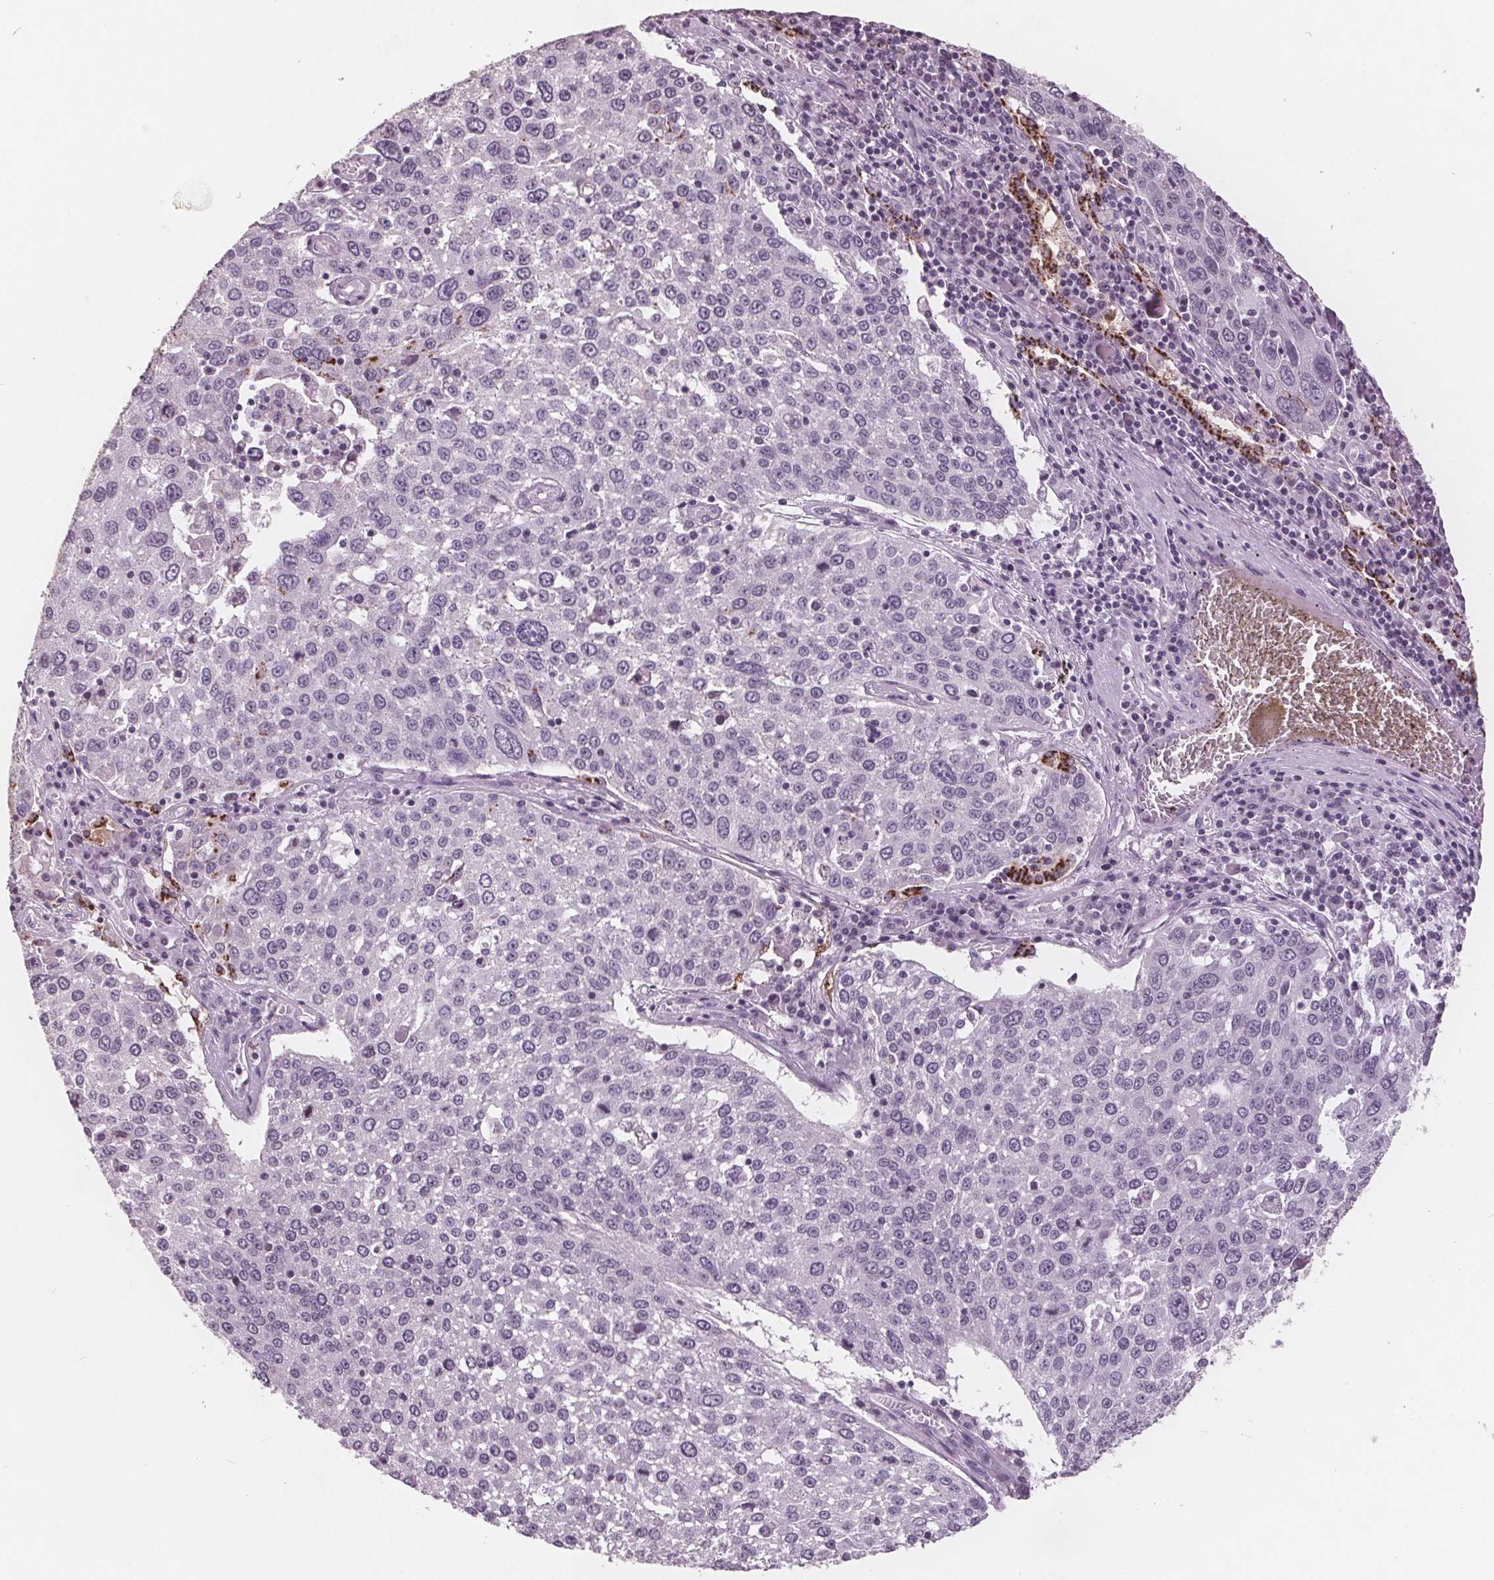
{"staining": {"intensity": "negative", "quantity": "none", "location": "none"}, "tissue": "lung cancer", "cell_type": "Tumor cells", "image_type": "cancer", "snomed": [{"axis": "morphology", "description": "Squamous cell carcinoma, NOS"}, {"axis": "topography", "description": "Lung"}], "caption": "This micrograph is of squamous cell carcinoma (lung) stained with immunohistochemistry (IHC) to label a protein in brown with the nuclei are counter-stained blue. There is no positivity in tumor cells.", "gene": "PTPN14", "patient": {"sex": "male", "age": 65}}